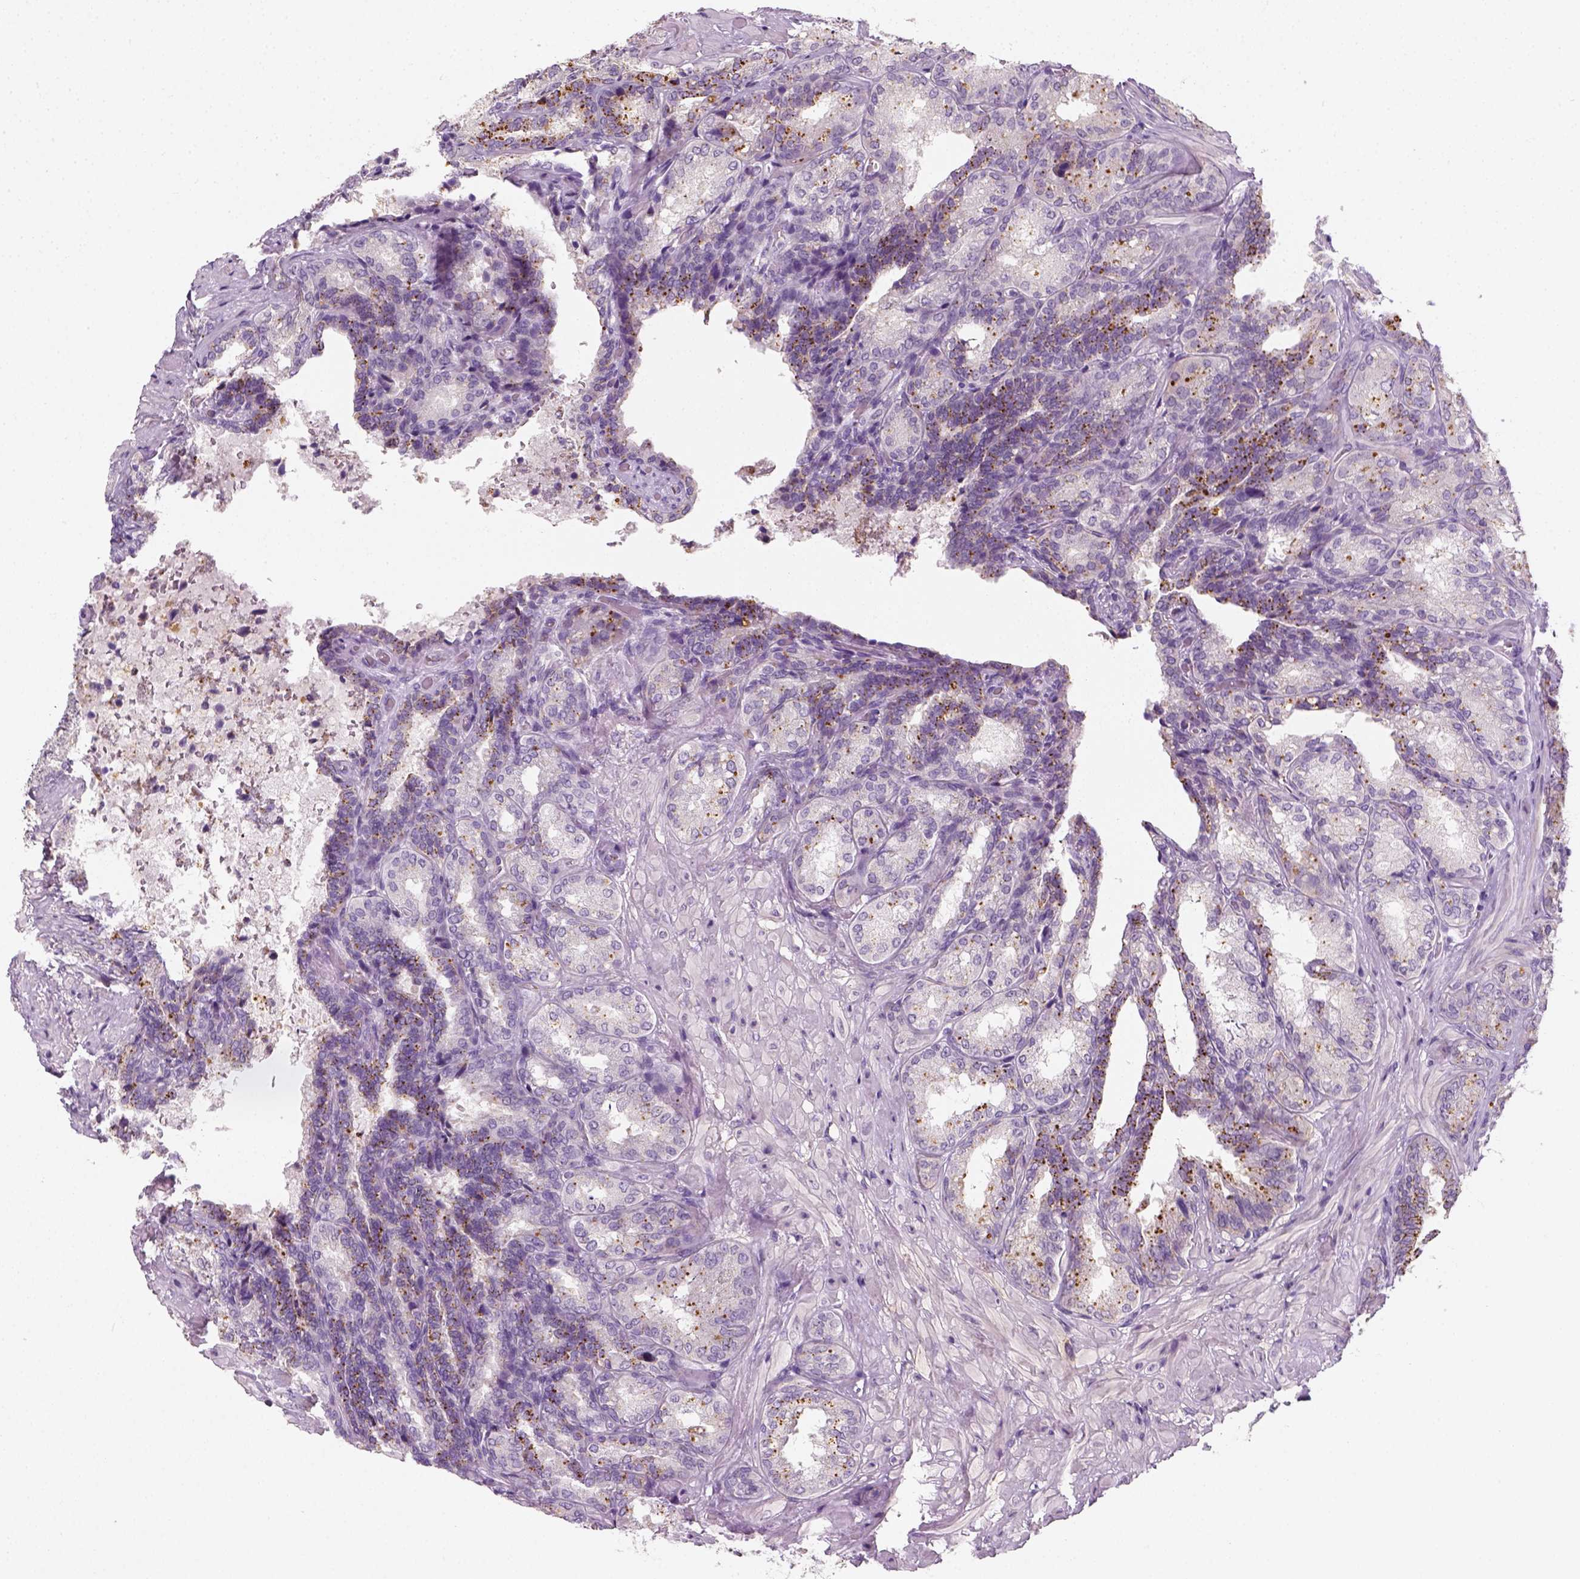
{"staining": {"intensity": "strong", "quantity": "<25%", "location": "cytoplasmic/membranous"}, "tissue": "seminal vesicle", "cell_type": "Glandular cells", "image_type": "normal", "snomed": [{"axis": "morphology", "description": "Normal tissue, NOS"}, {"axis": "topography", "description": "Seminal veicle"}], "caption": "This image exhibits IHC staining of benign seminal vesicle, with medium strong cytoplasmic/membranous expression in approximately <25% of glandular cells.", "gene": "FAM163B", "patient": {"sex": "male", "age": 68}}